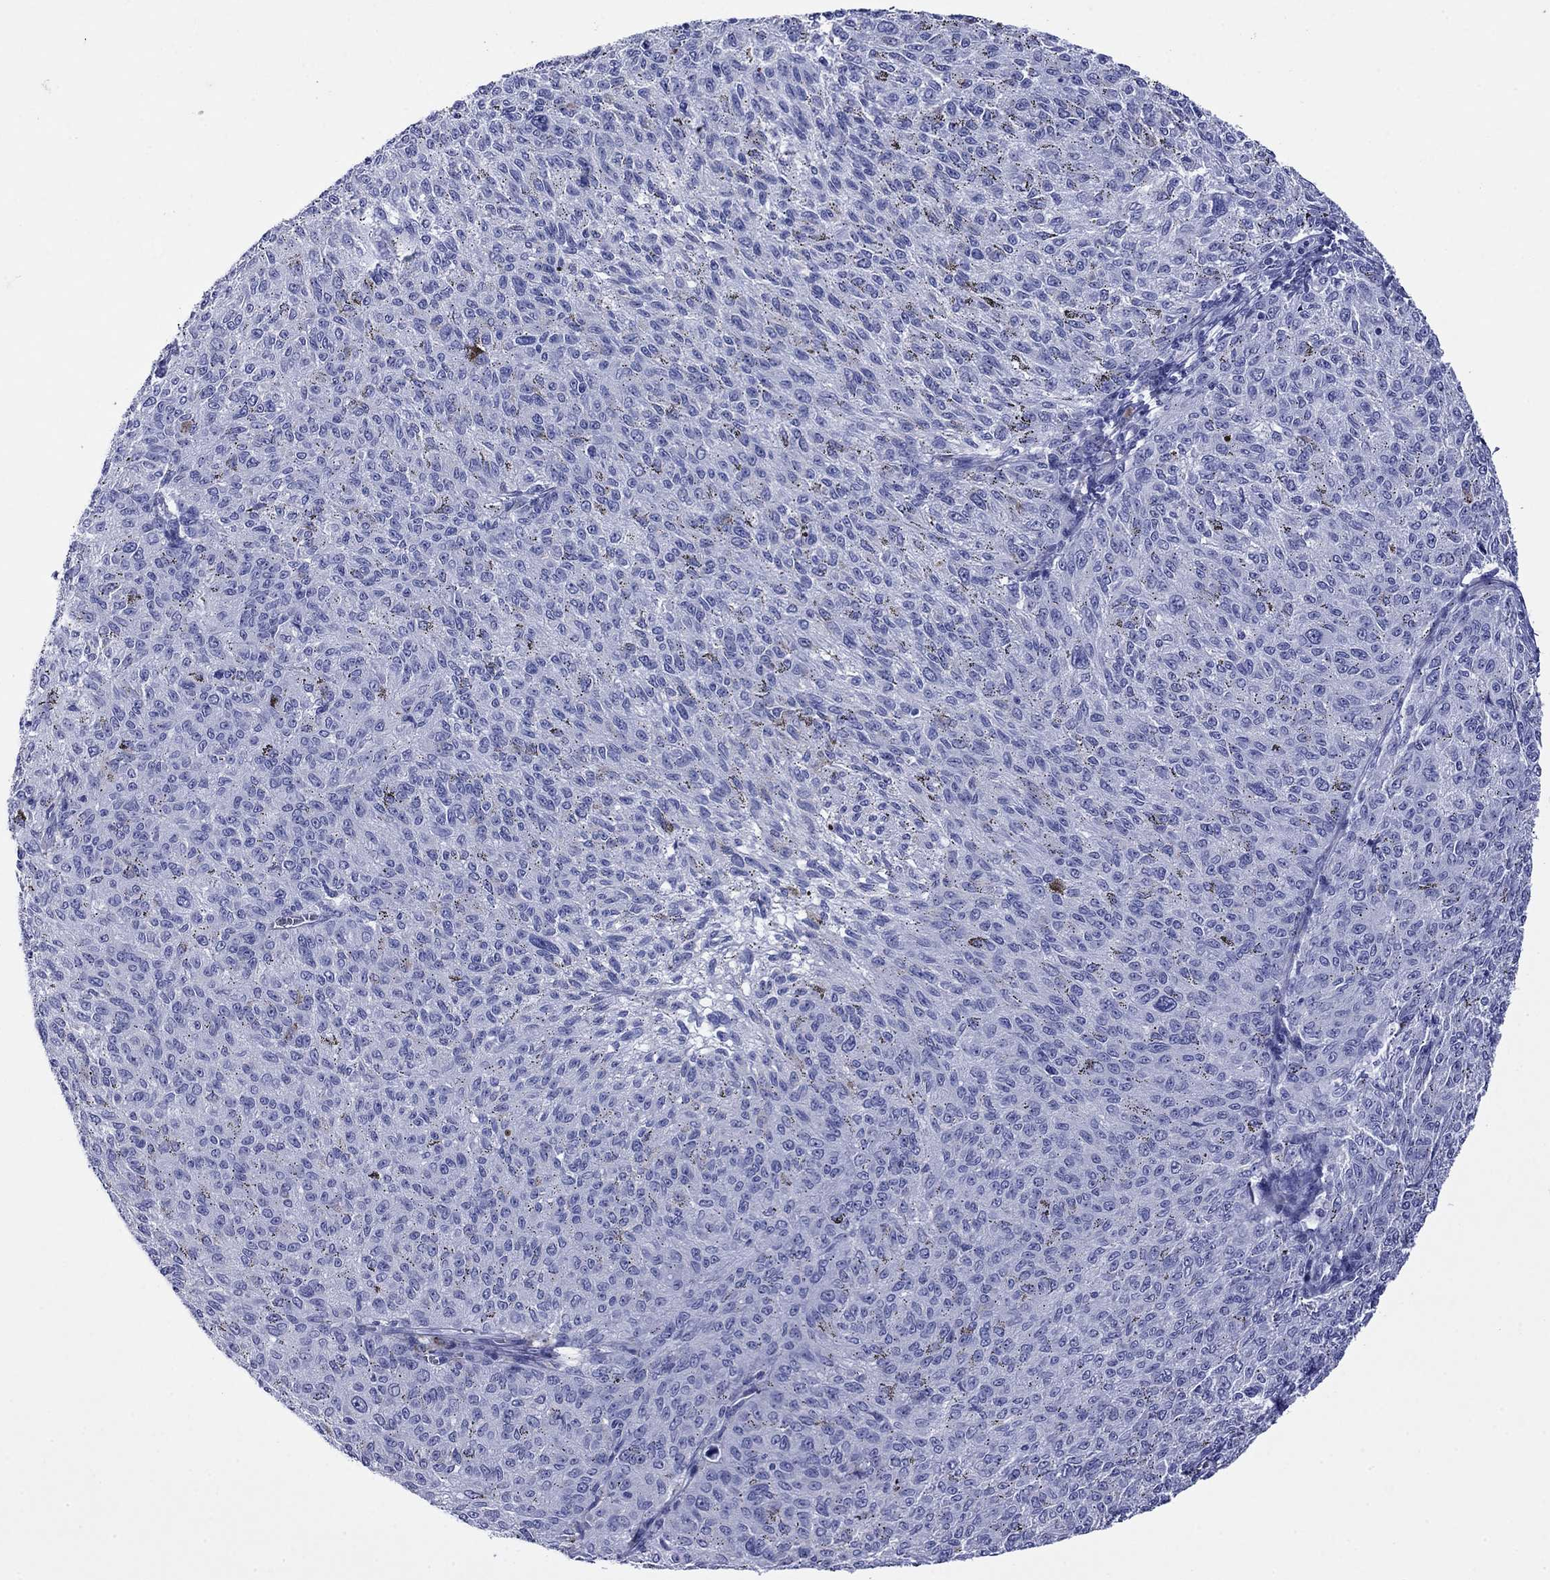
{"staining": {"intensity": "negative", "quantity": "none", "location": "none"}, "tissue": "melanoma", "cell_type": "Tumor cells", "image_type": "cancer", "snomed": [{"axis": "morphology", "description": "Malignant melanoma, NOS"}, {"axis": "topography", "description": "Skin"}], "caption": "High magnification brightfield microscopy of melanoma stained with DAB (3,3'-diaminobenzidine) (brown) and counterstained with hematoxylin (blue): tumor cells show no significant staining.", "gene": "ROM1", "patient": {"sex": "female", "age": 72}}